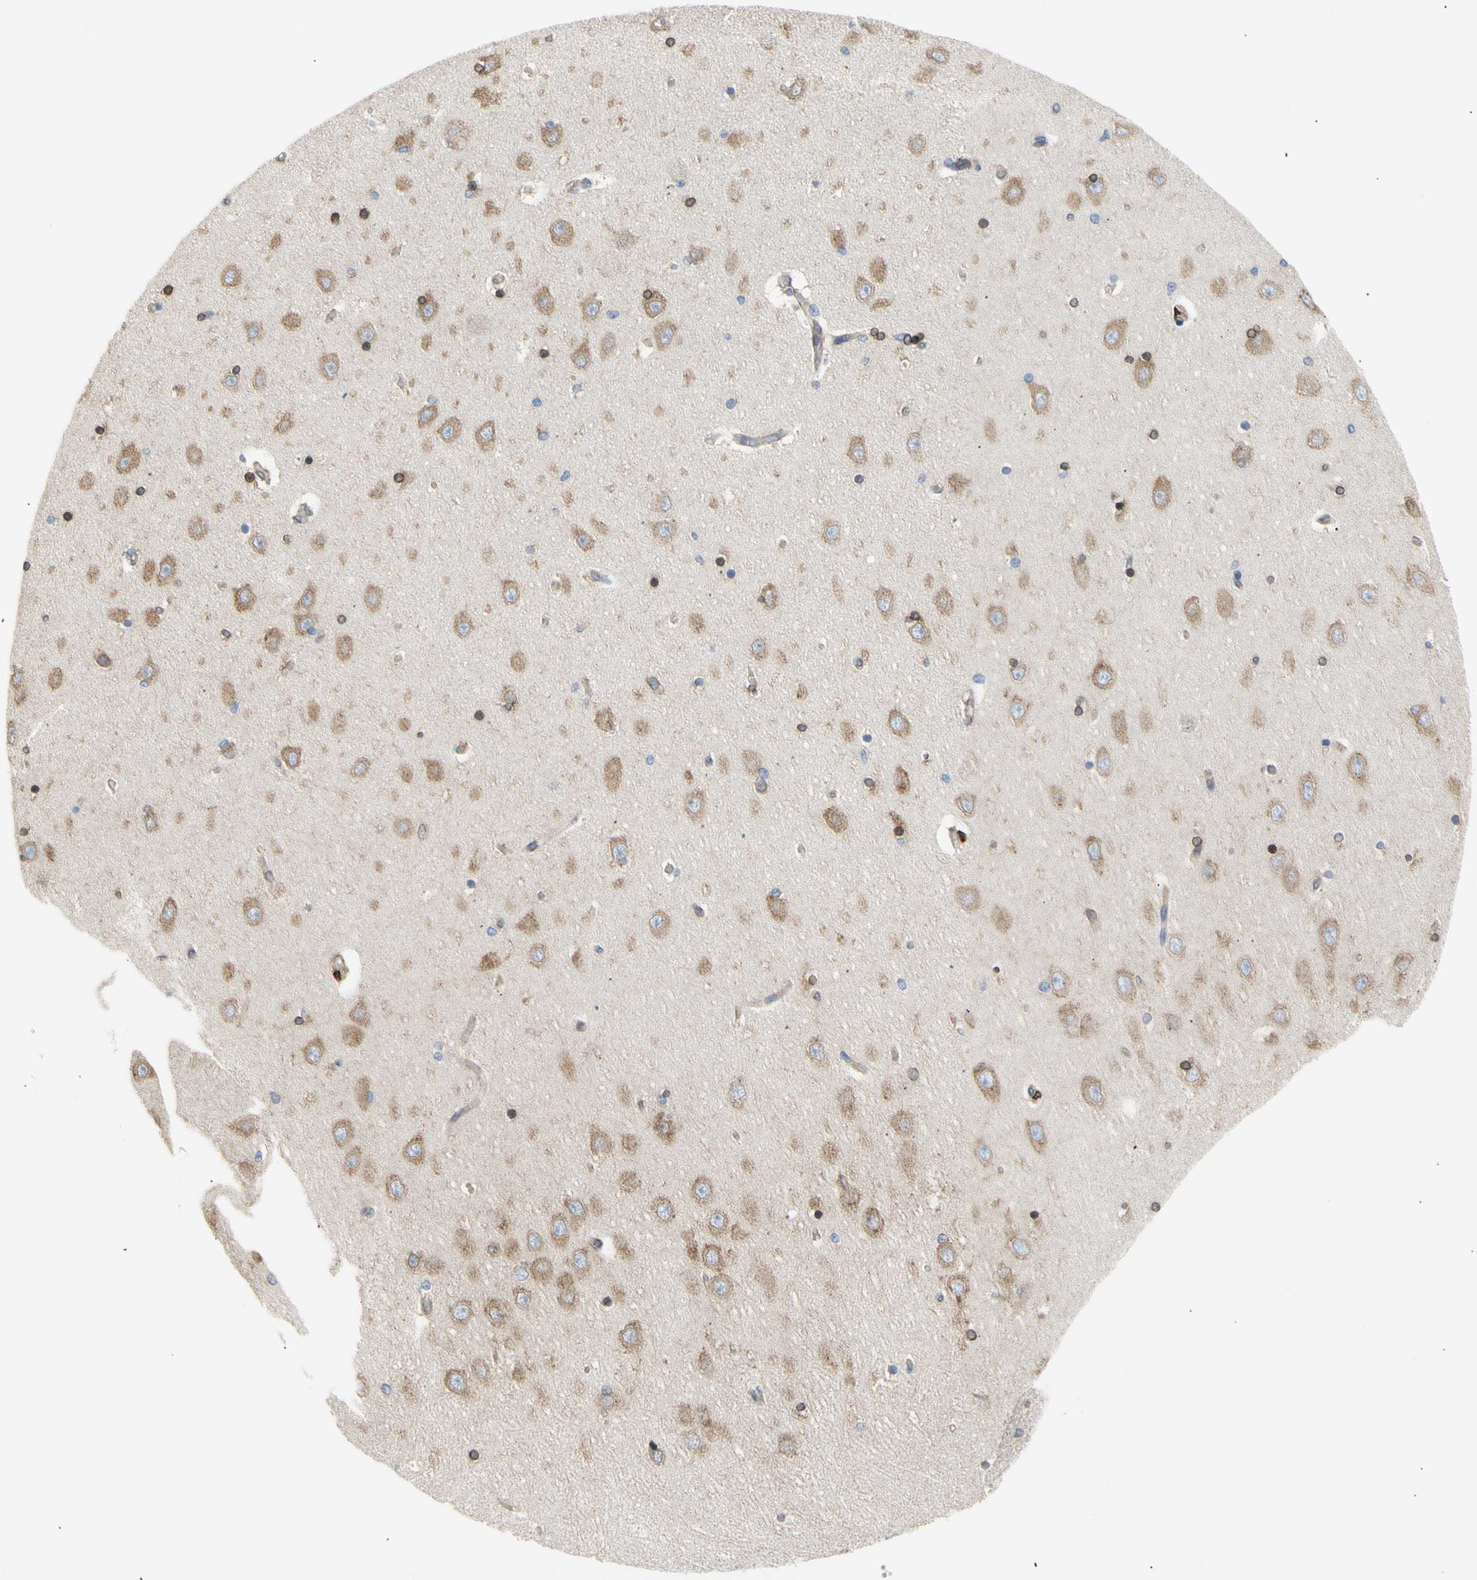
{"staining": {"intensity": "weak", "quantity": "25%-75%", "location": "cytoplasmic/membranous,nuclear"}, "tissue": "hippocampus", "cell_type": "Glial cells", "image_type": "normal", "snomed": [{"axis": "morphology", "description": "Normal tissue, NOS"}, {"axis": "topography", "description": "Hippocampus"}], "caption": "Approximately 25%-75% of glial cells in normal human hippocampus reveal weak cytoplasmic/membranous,nuclear protein staining as visualized by brown immunohistochemical staining.", "gene": "ERLIN1", "patient": {"sex": "female", "age": 54}}